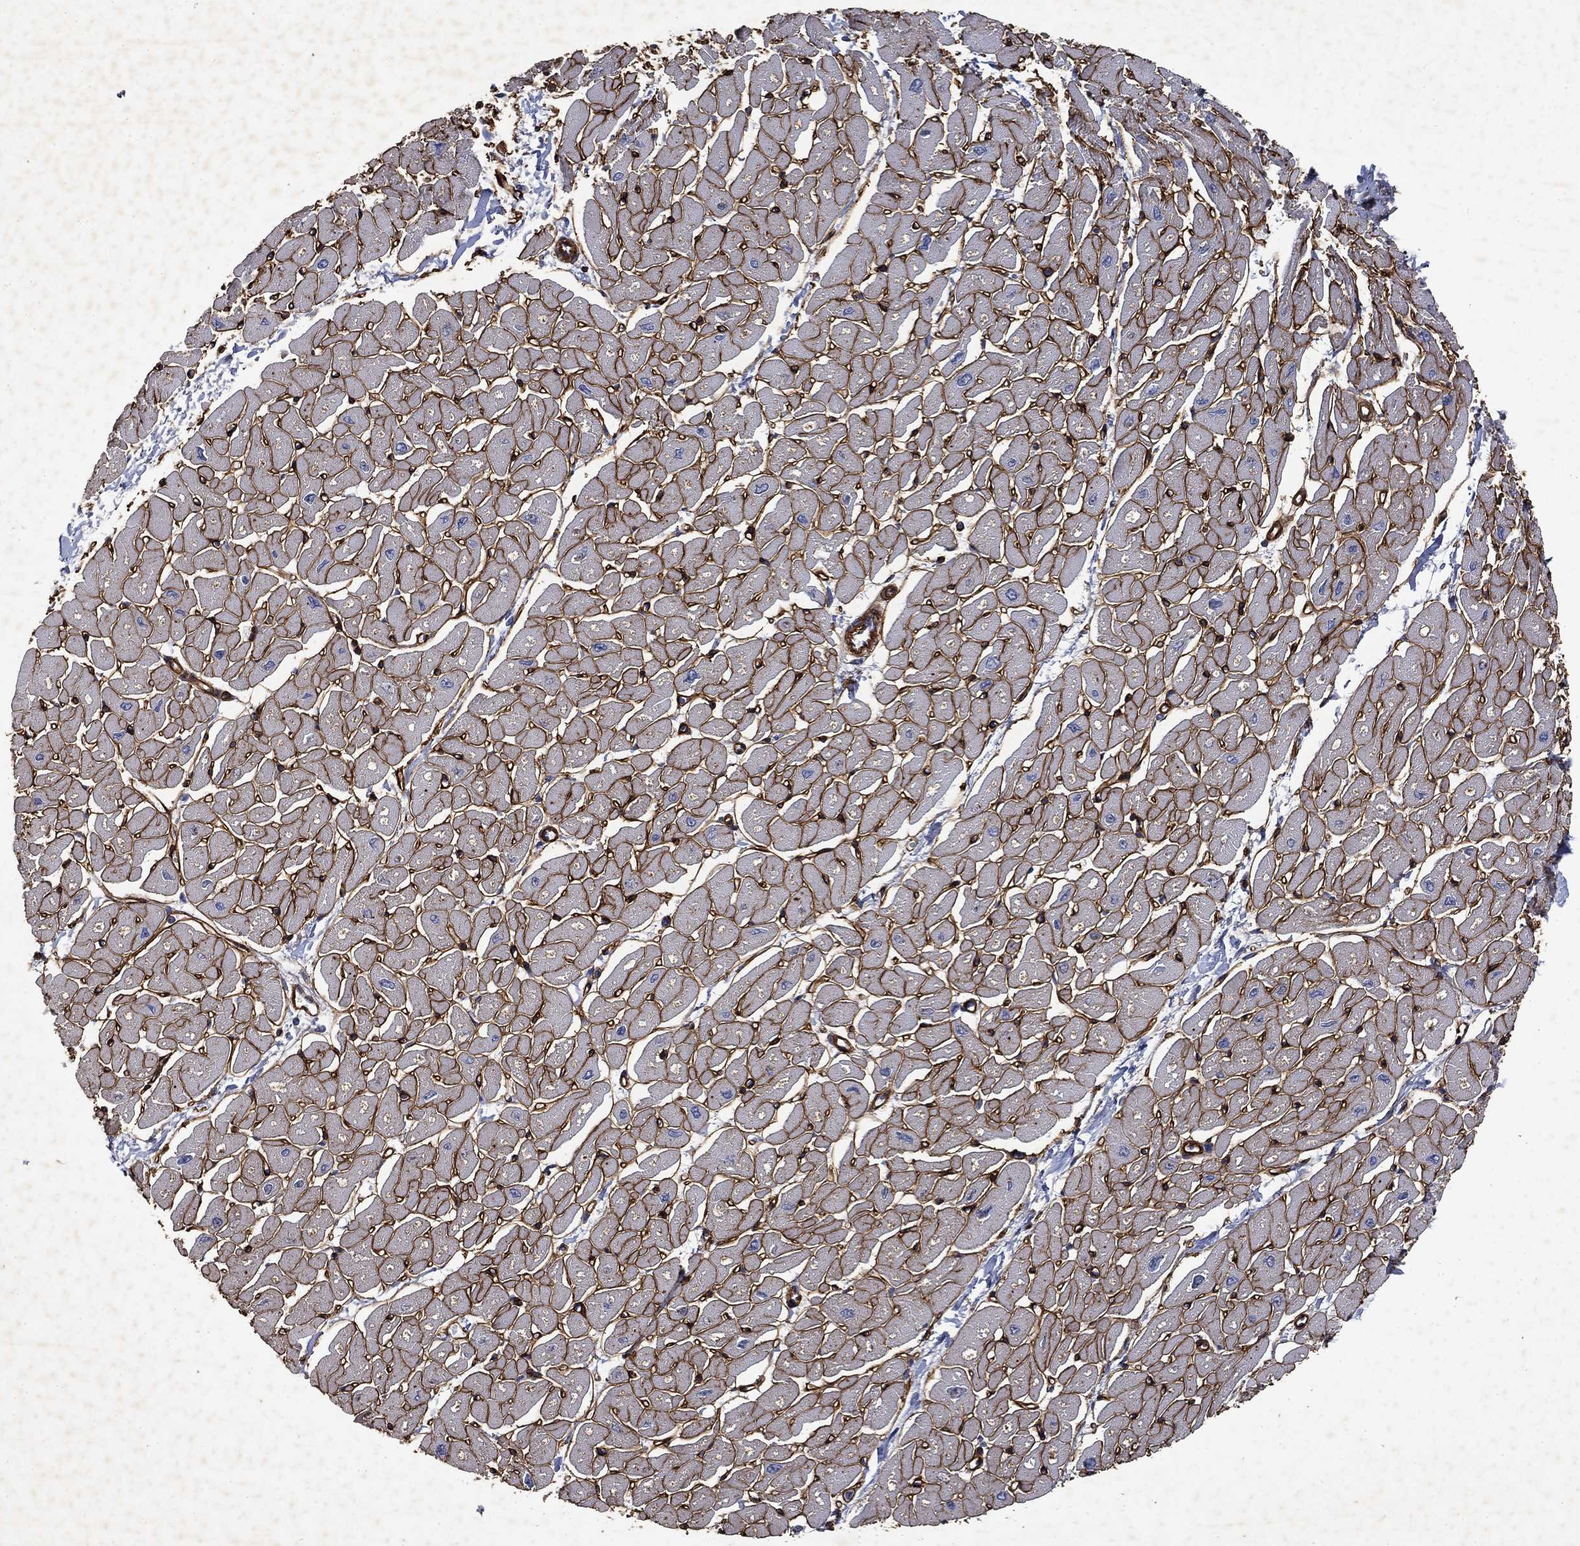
{"staining": {"intensity": "negative", "quantity": "none", "location": "none"}, "tissue": "heart muscle", "cell_type": "Cardiomyocytes", "image_type": "normal", "snomed": [{"axis": "morphology", "description": "Normal tissue, NOS"}, {"axis": "topography", "description": "Heart"}], "caption": "The photomicrograph displays no significant positivity in cardiomyocytes of heart muscle. (DAB immunohistochemistry, high magnification).", "gene": "COL4A2", "patient": {"sex": "male", "age": 57}}